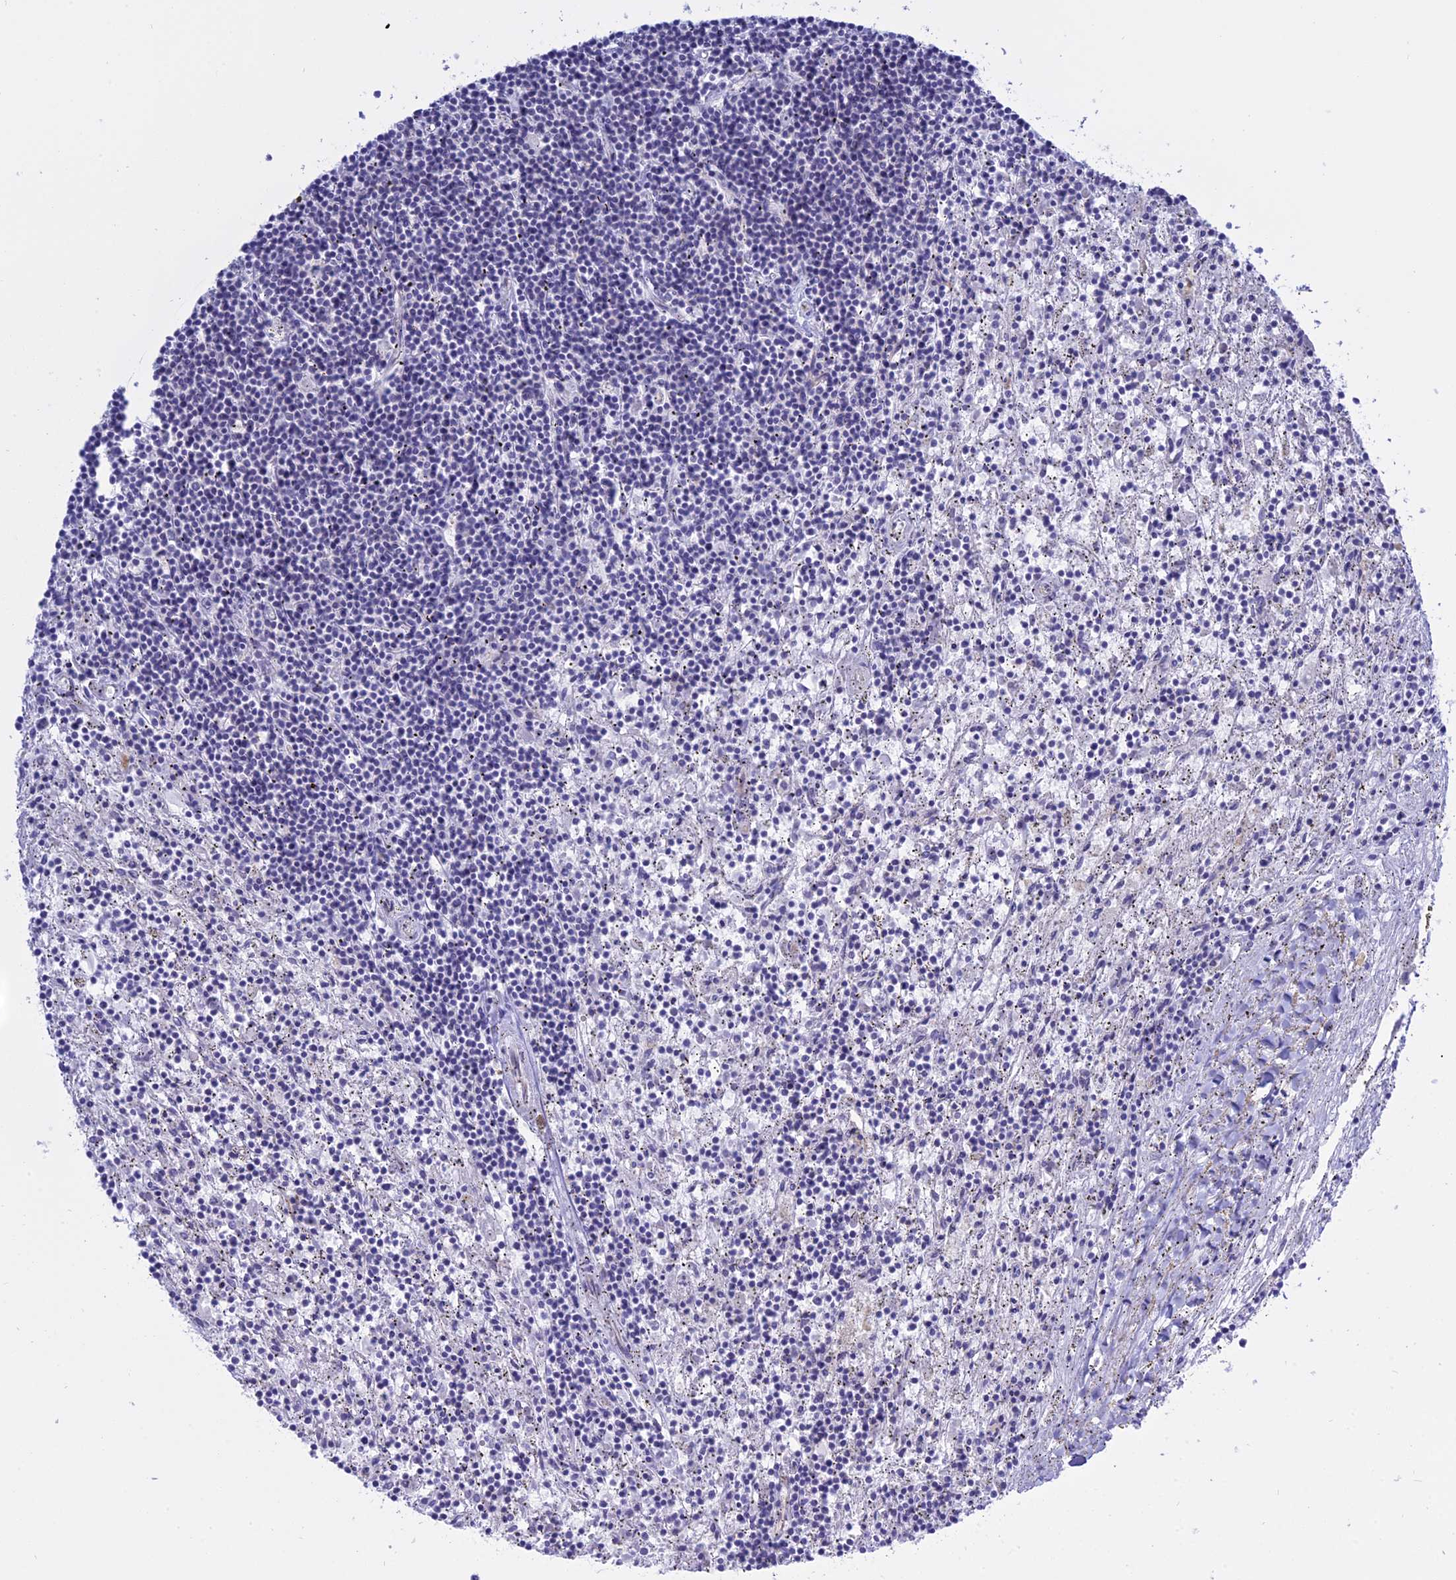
{"staining": {"intensity": "negative", "quantity": "none", "location": "none"}, "tissue": "lymphoma", "cell_type": "Tumor cells", "image_type": "cancer", "snomed": [{"axis": "morphology", "description": "Malignant lymphoma, non-Hodgkin's type, Low grade"}, {"axis": "topography", "description": "Spleen"}], "caption": "Histopathology image shows no protein positivity in tumor cells of lymphoma tissue.", "gene": "AHCYL1", "patient": {"sex": "male", "age": 76}}